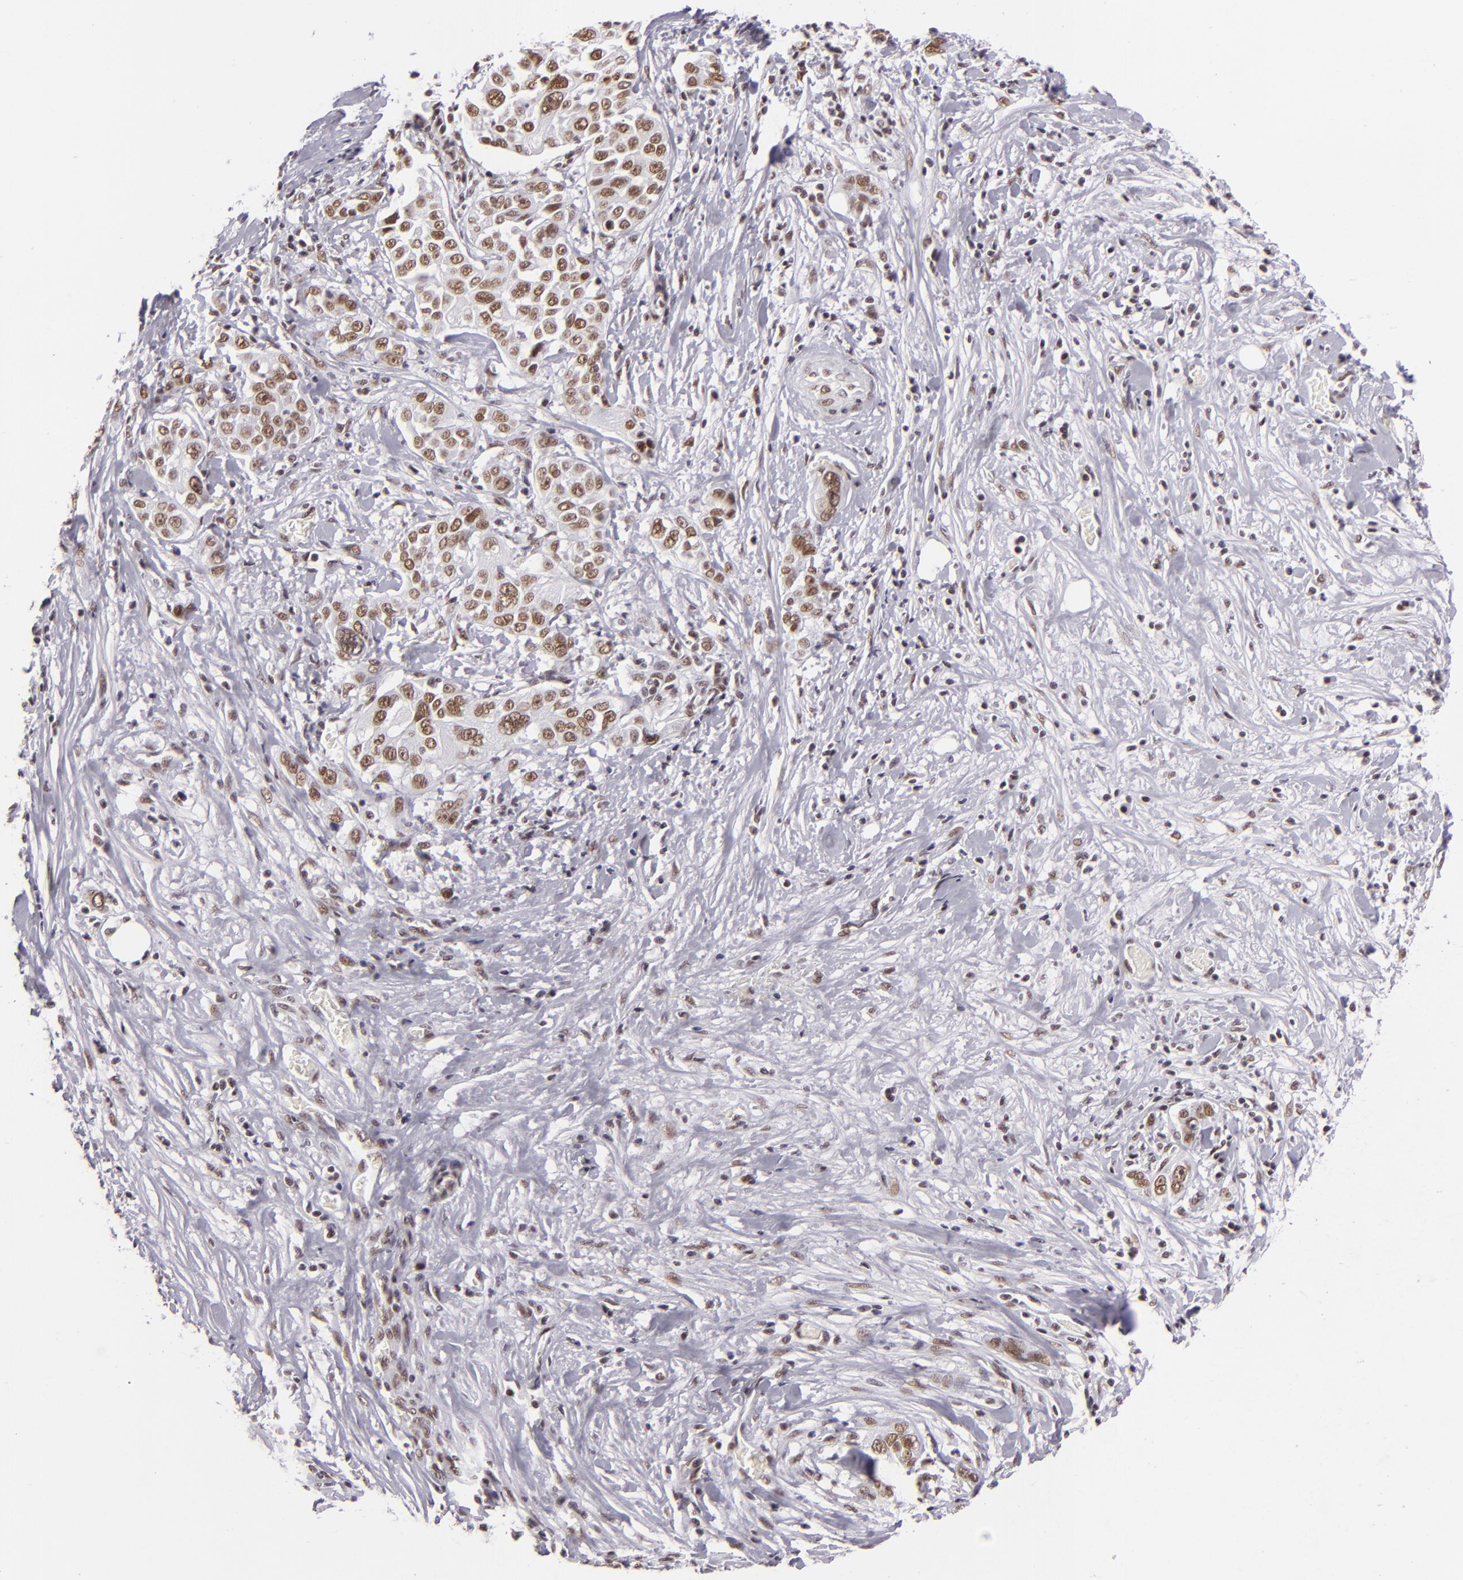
{"staining": {"intensity": "moderate", "quantity": ">75%", "location": "nuclear"}, "tissue": "pancreatic cancer", "cell_type": "Tumor cells", "image_type": "cancer", "snomed": [{"axis": "morphology", "description": "Adenocarcinoma, NOS"}, {"axis": "topography", "description": "Pancreas"}], "caption": "Pancreatic cancer (adenocarcinoma) tissue shows moderate nuclear expression in about >75% of tumor cells", "gene": "BRD8", "patient": {"sex": "female", "age": 52}}